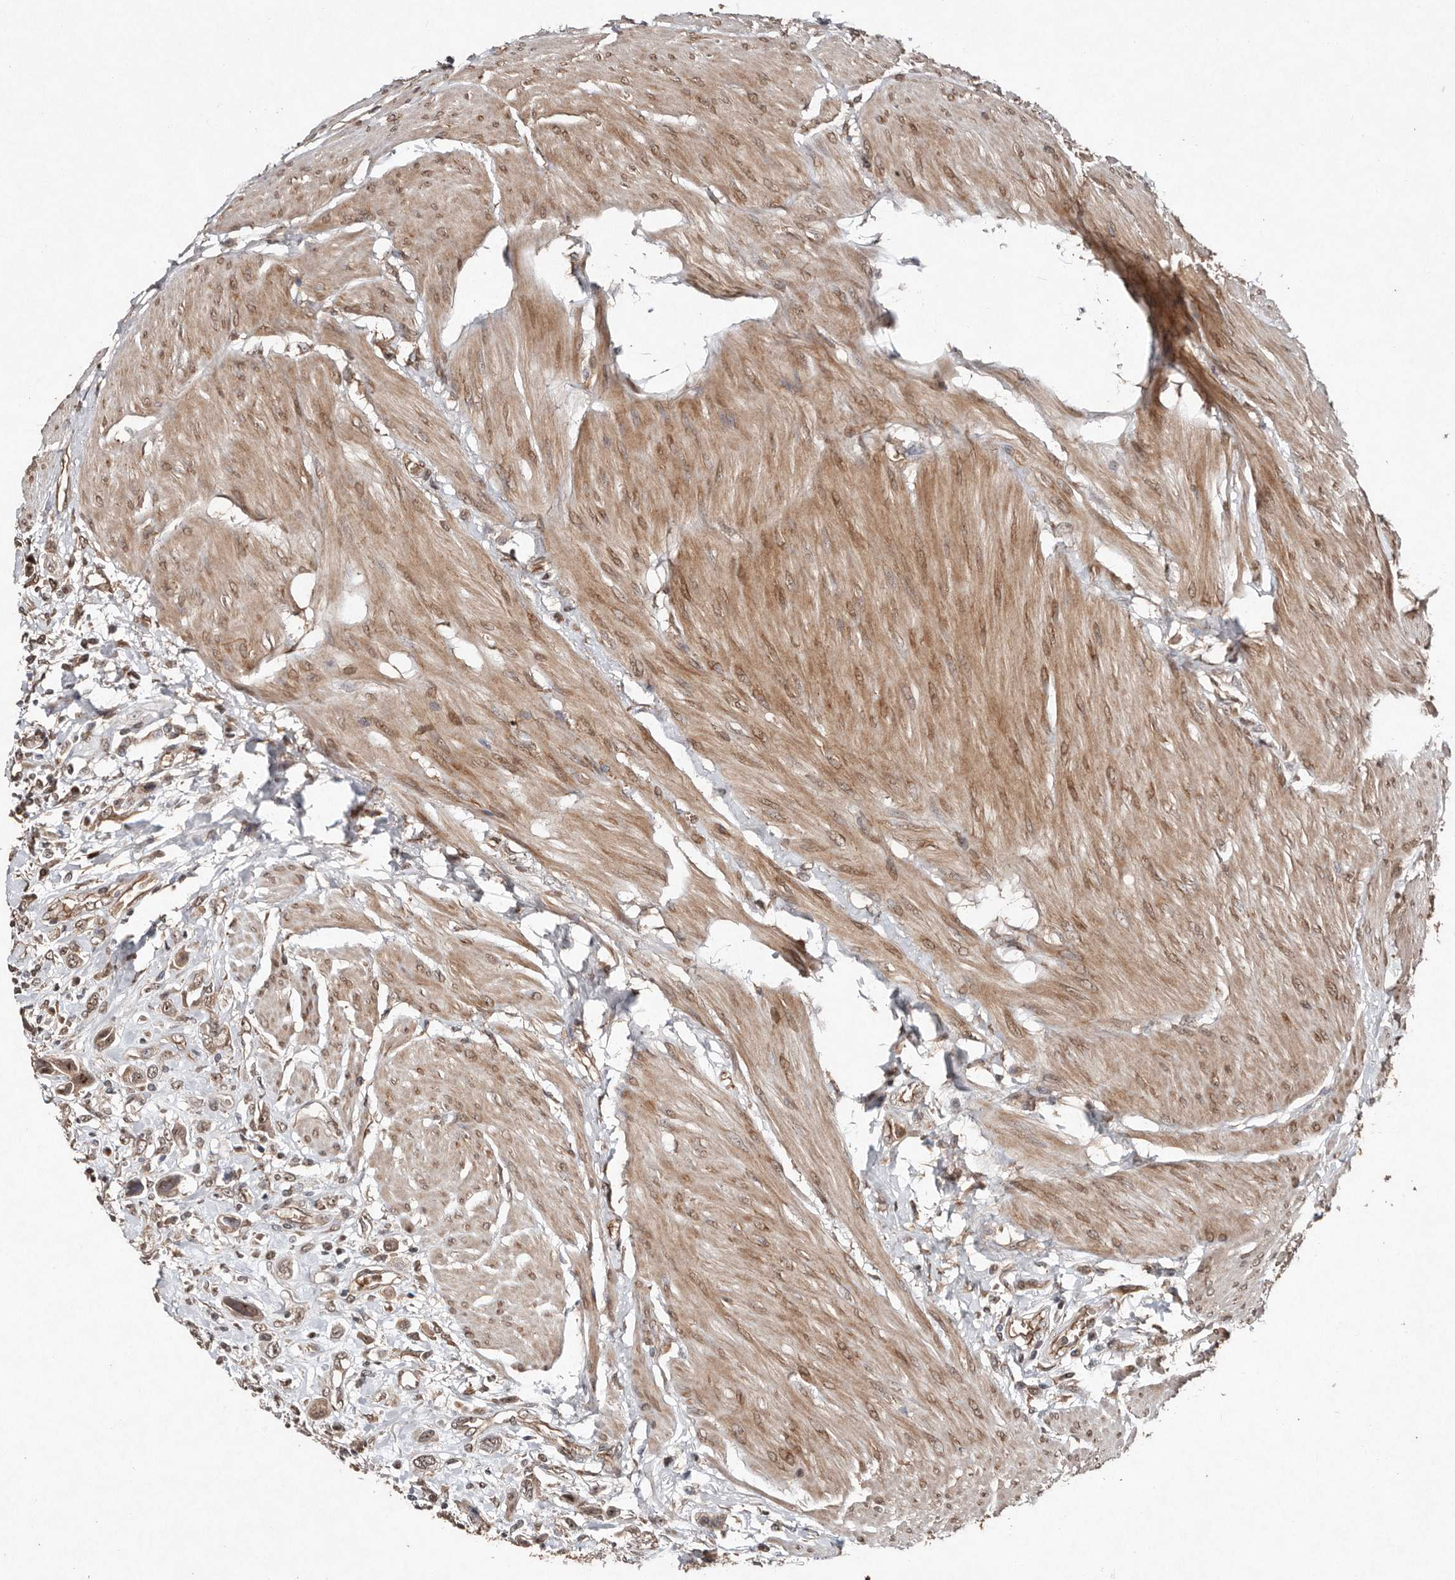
{"staining": {"intensity": "weak", "quantity": ">75%", "location": "nuclear"}, "tissue": "urothelial cancer", "cell_type": "Tumor cells", "image_type": "cancer", "snomed": [{"axis": "morphology", "description": "Urothelial carcinoma, High grade"}, {"axis": "topography", "description": "Urinary bladder"}], "caption": "Human high-grade urothelial carcinoma stained for a protein (brown) shows weak nuclear positive expression in about >75% of tumor cells.", "gene": "DIP2C", "patient": {"sex": "male", "age": 50}}